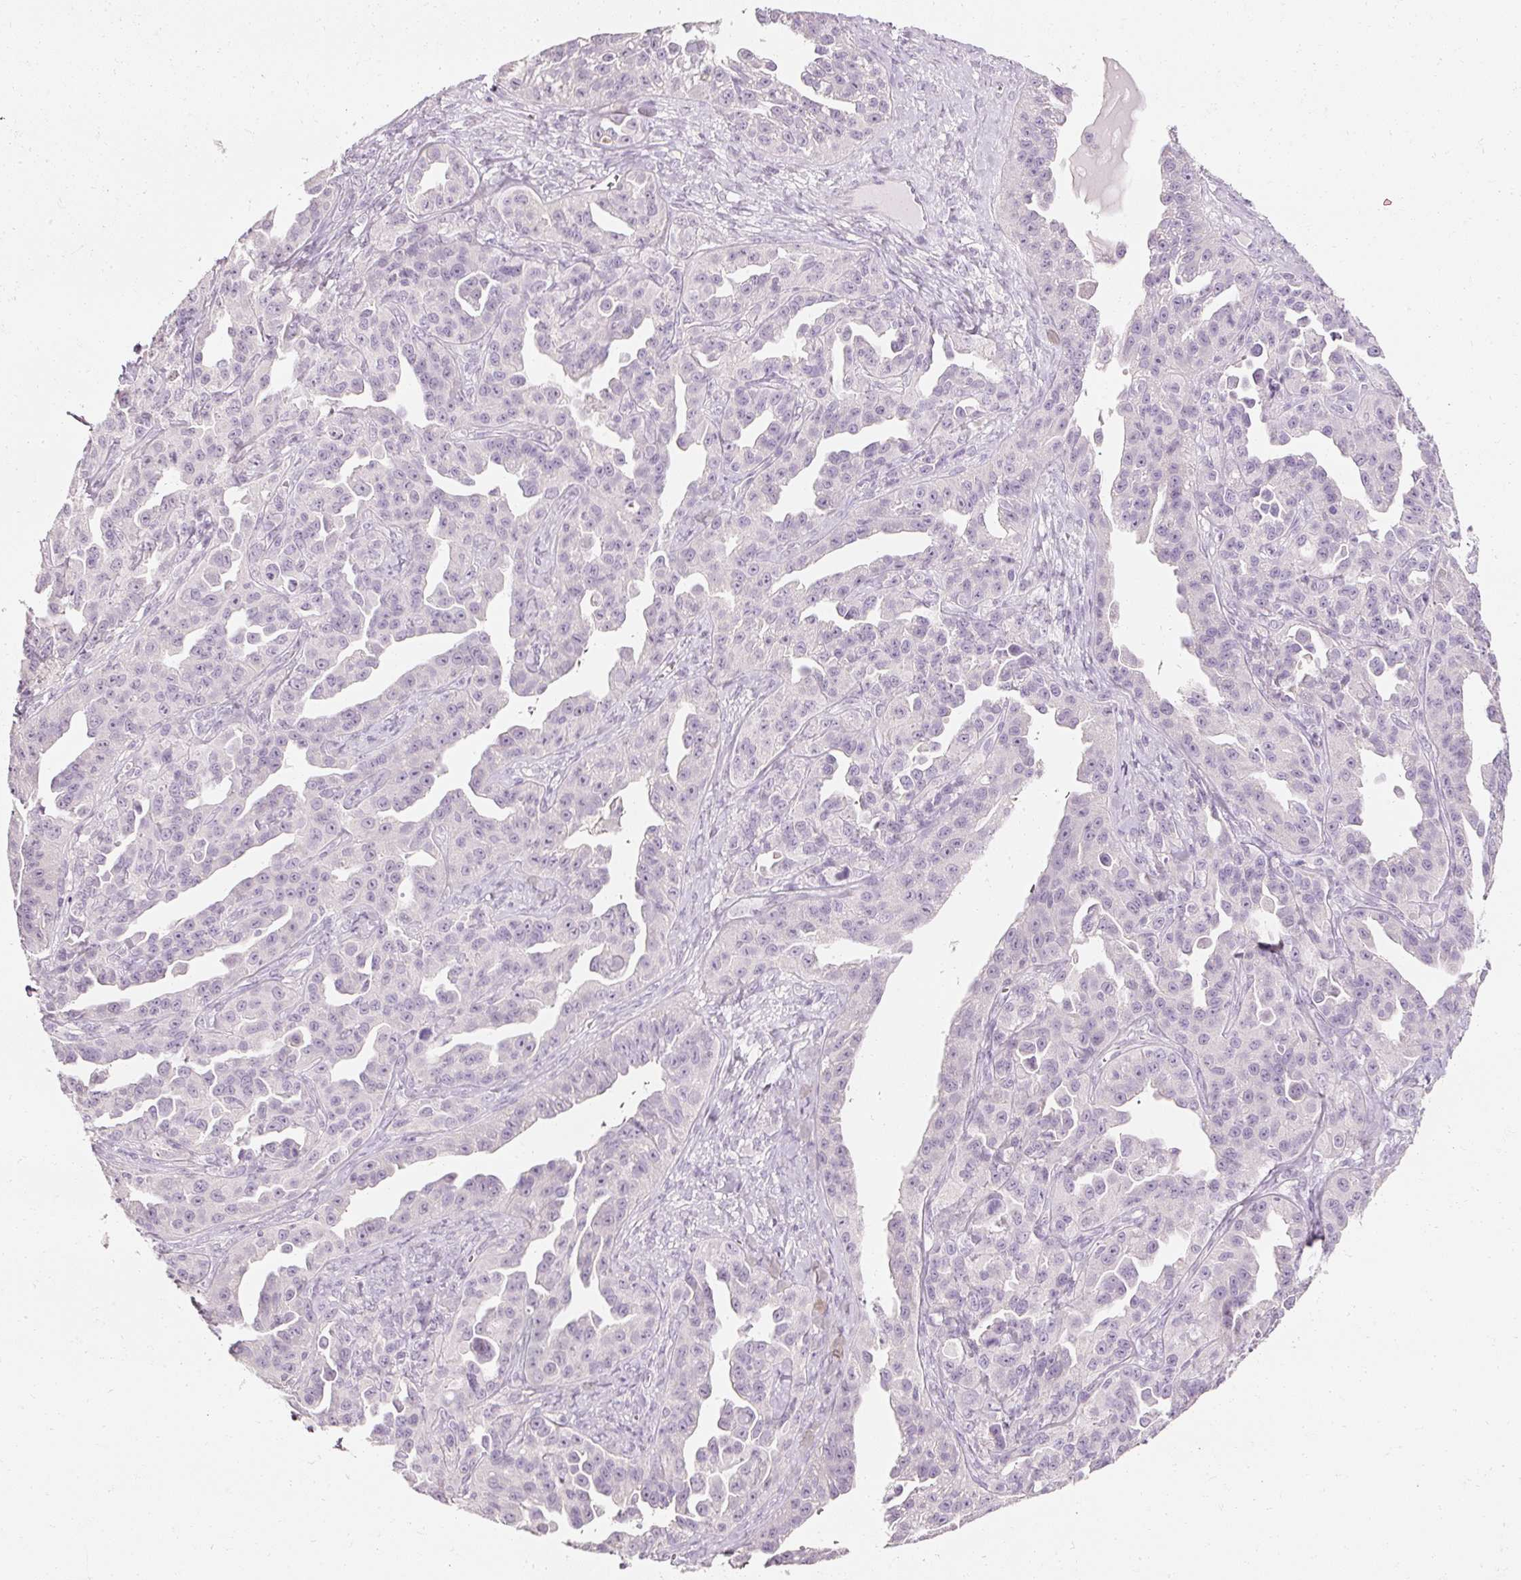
{"staining": {"intensity": "negative", "quantity": "none", "location": "none"}, "tissue": "ovarian cancer", "cell_type": "Tumor cells", "image_type": "cancer", "snomed": [{"axis": "morphology", "description": "Cystadenocarcinoma, serous, NOS"}, {"axis": "topography", "description": "Ovary"}], "caption": "DAB (3,3'-diaminobenzidine) immunohistochemical staining of human ovarian serous cystadenocarcinoma shows no significant staining in tumor cells.", "gene": "ELAVL3", "patient": {"sex": "female", "age": 75}}